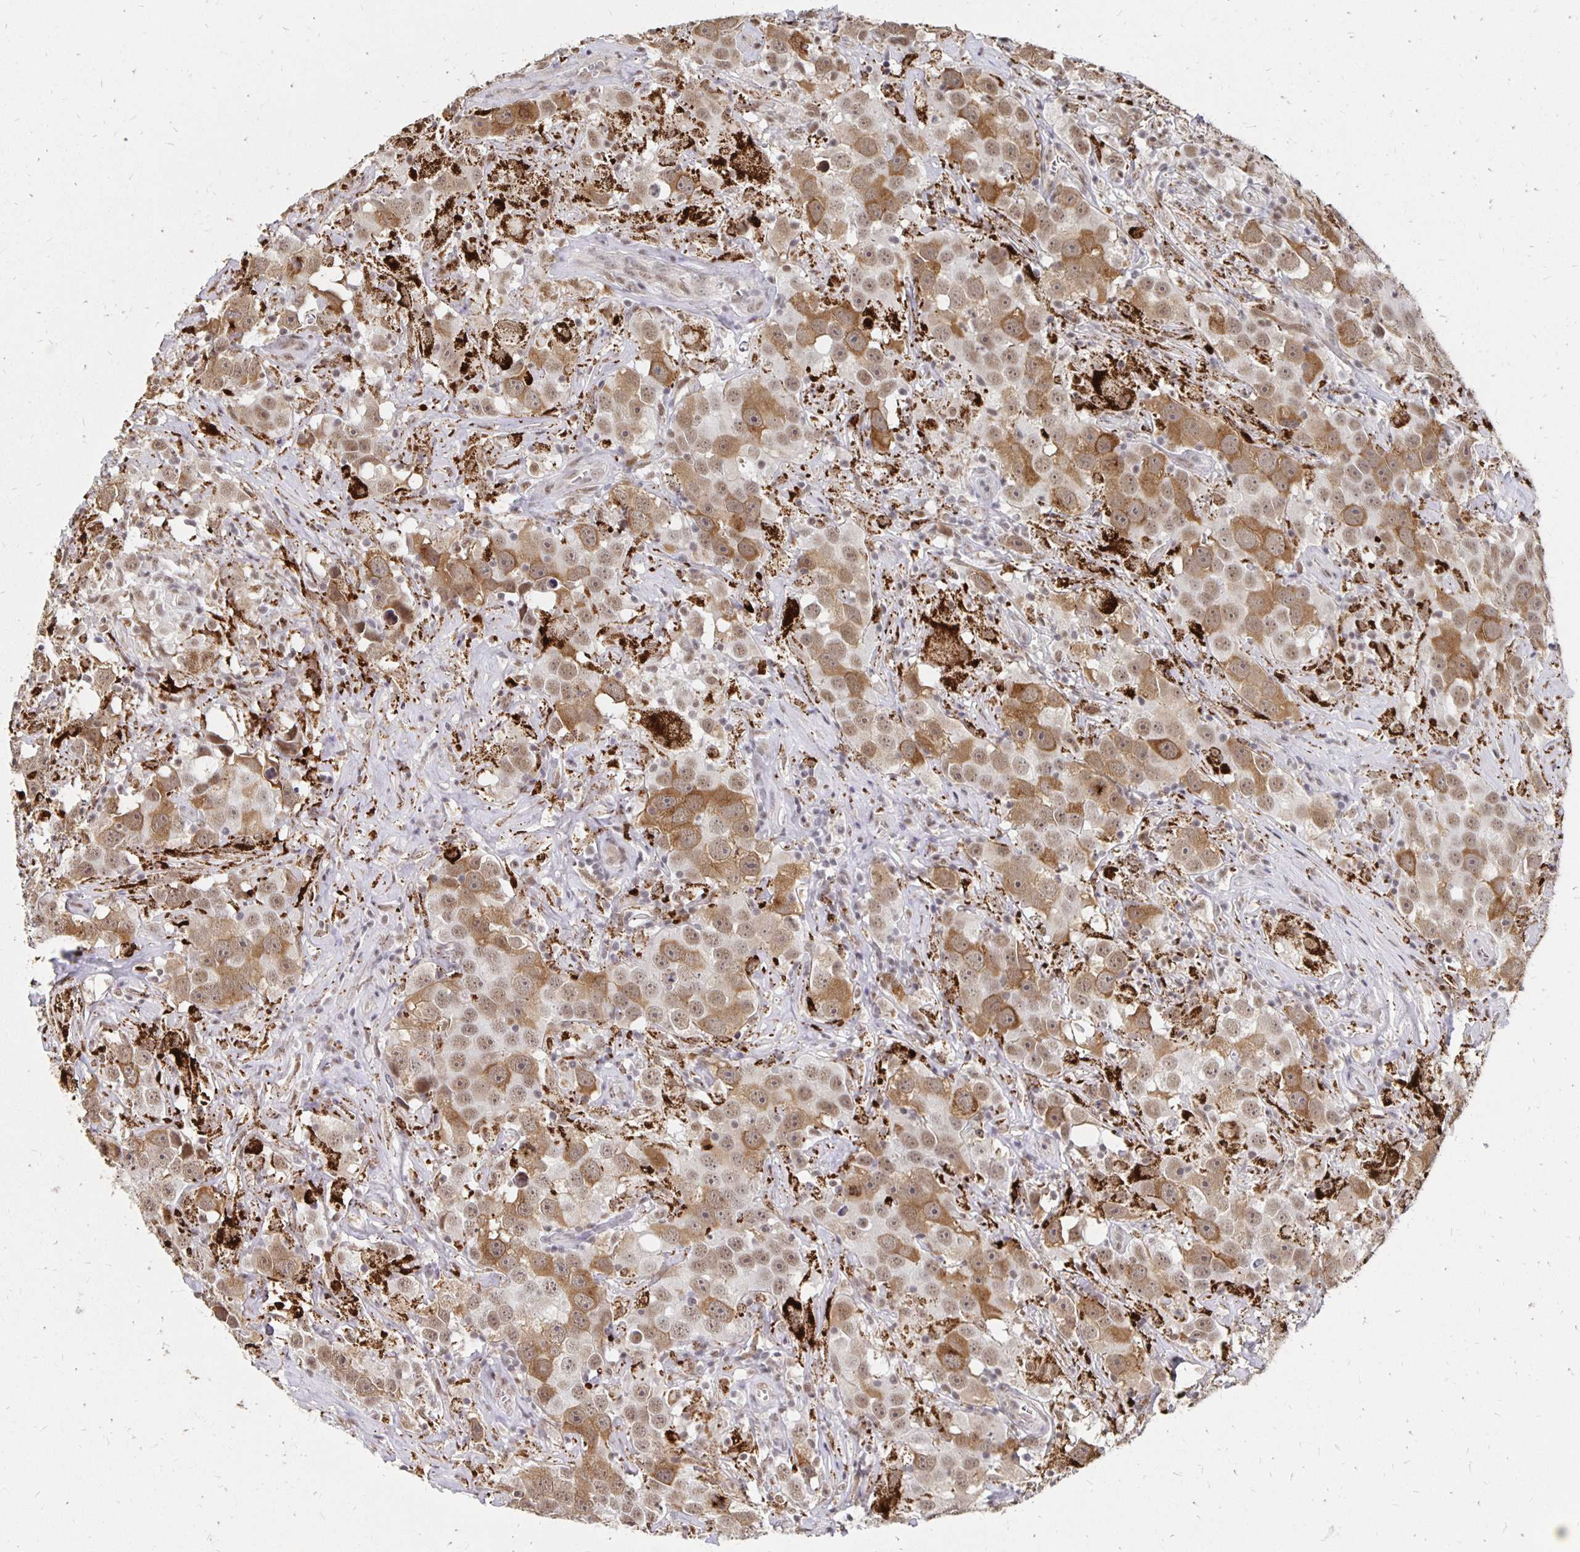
{"staining": {"intensity": "moderate", "quantity": ">75%", "location": "nuclear"}, "tissue": "testis cancer", "cell_type": "Tumor cells", "image_type": "cancer", "snomed": [{"axis": "morphology", "description": "Seminoma, NOS"}, {"axis": "topography", "description": "Testis"}], "caption": "Tumor cells reveal moderate nuclear positivity in about >75% of cells in seminoma (testis).", "gene": "CLASRP", "patient": {"sex": "male", "age": 49}}